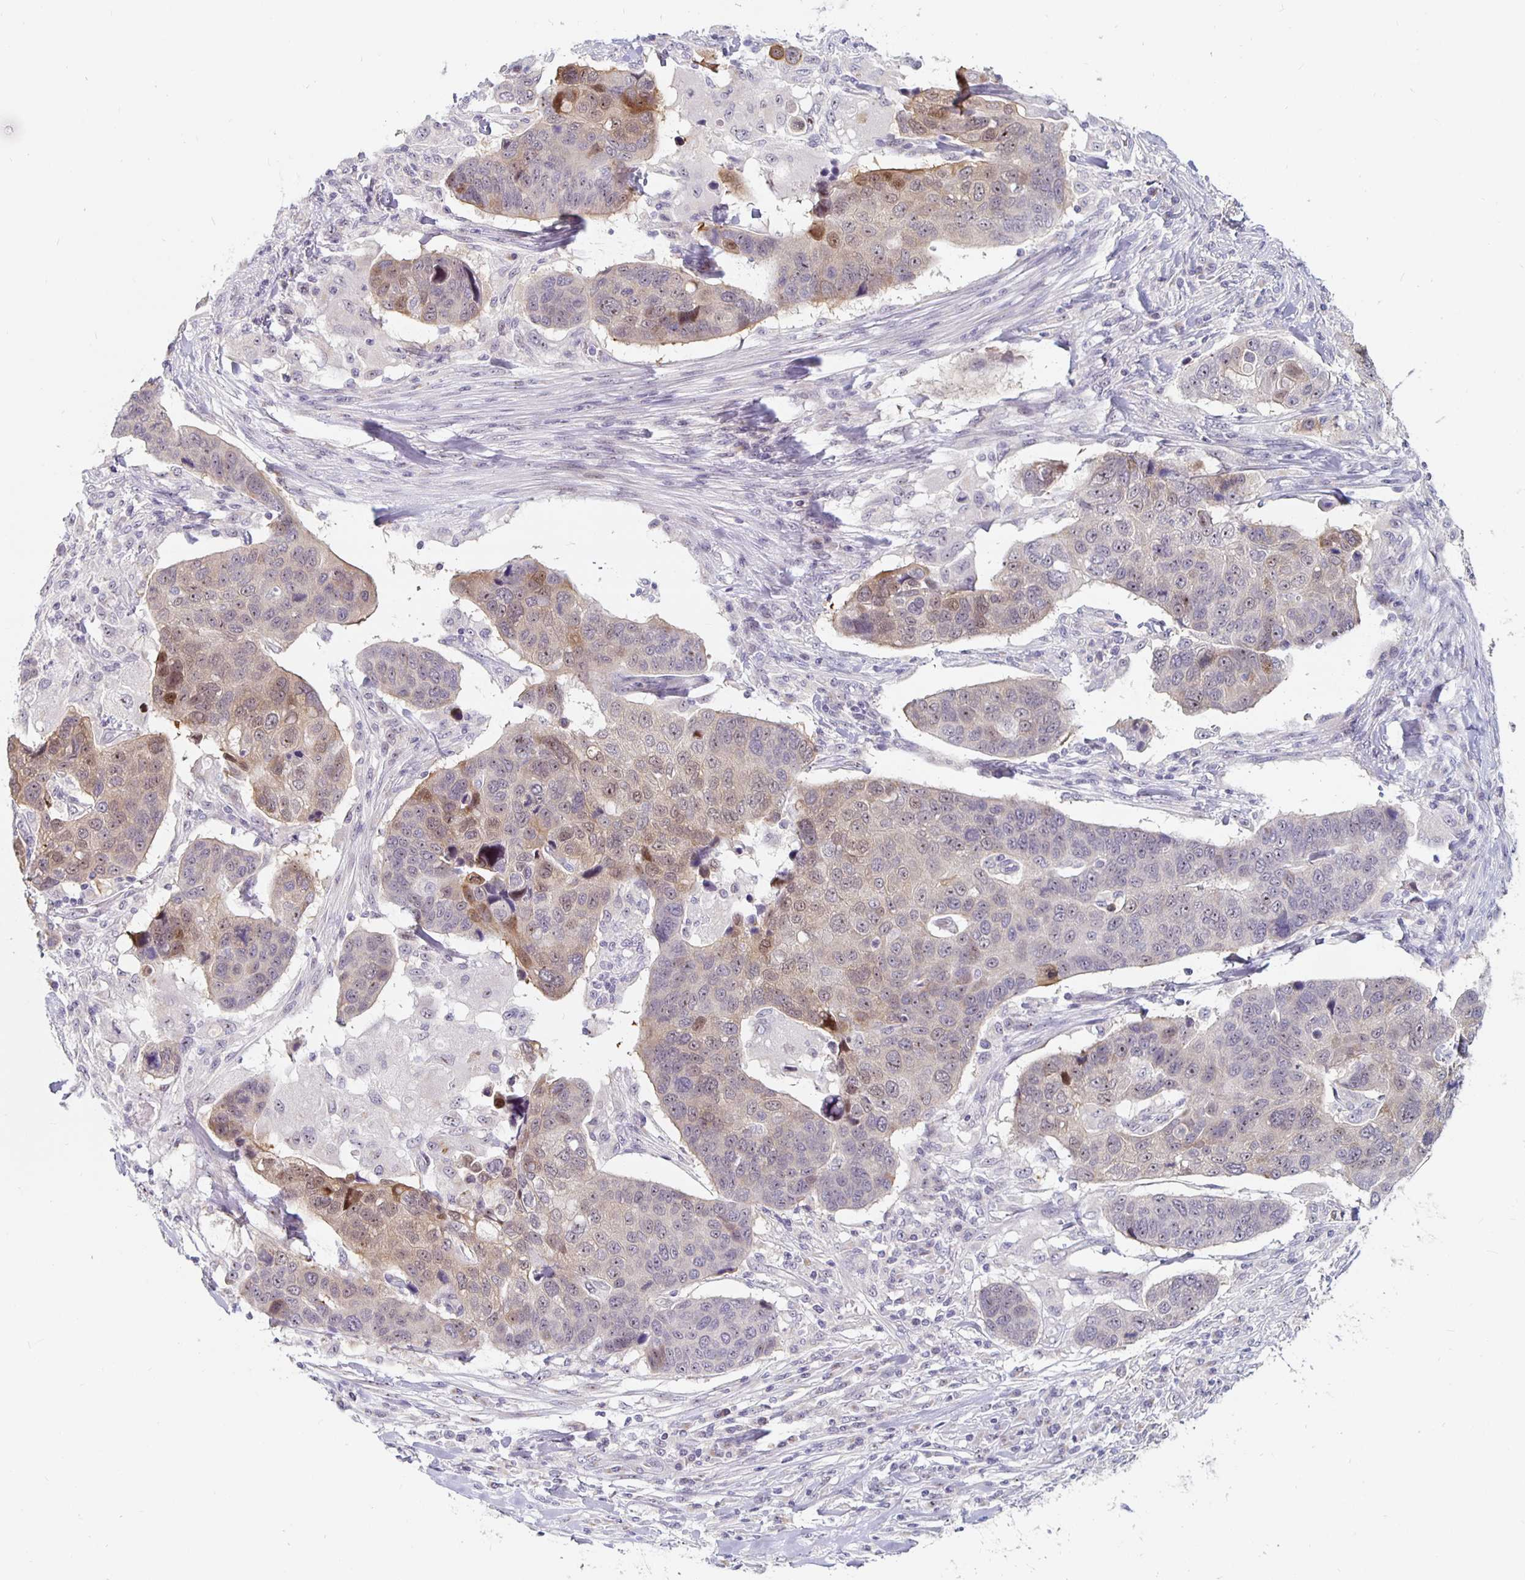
{"staining": {"intensity": "weak", "quantity": "25%-75%", "location": "cytoplasmic/membranous,nuclear"}, "tissue": "lung cancer", "cell_type": "Tumor cells", "image_type": "cancer", "snomed": [{"axis": "morphology", "description": "Squamous cell carcinoma, NOS"}, {"axis": "topography", "description": "Lymph node"}, {"axis": "topography", "description": "Lung"}], "caption": "DAB immunohistochemical staining of human squamous cell carcinoma (lung) demonstrates weak cytoplasmic/membranous and nuclear protein staining in approximately 25%-75% of tumor cells. (Stains: DAB (3,3'-diaminobenzidine) in brown, nuclei in blue, Microscopy: brightfield microscopy at high magnification).", "gene": "NUP85", "patient": {"sex": "male", "age": 61}}